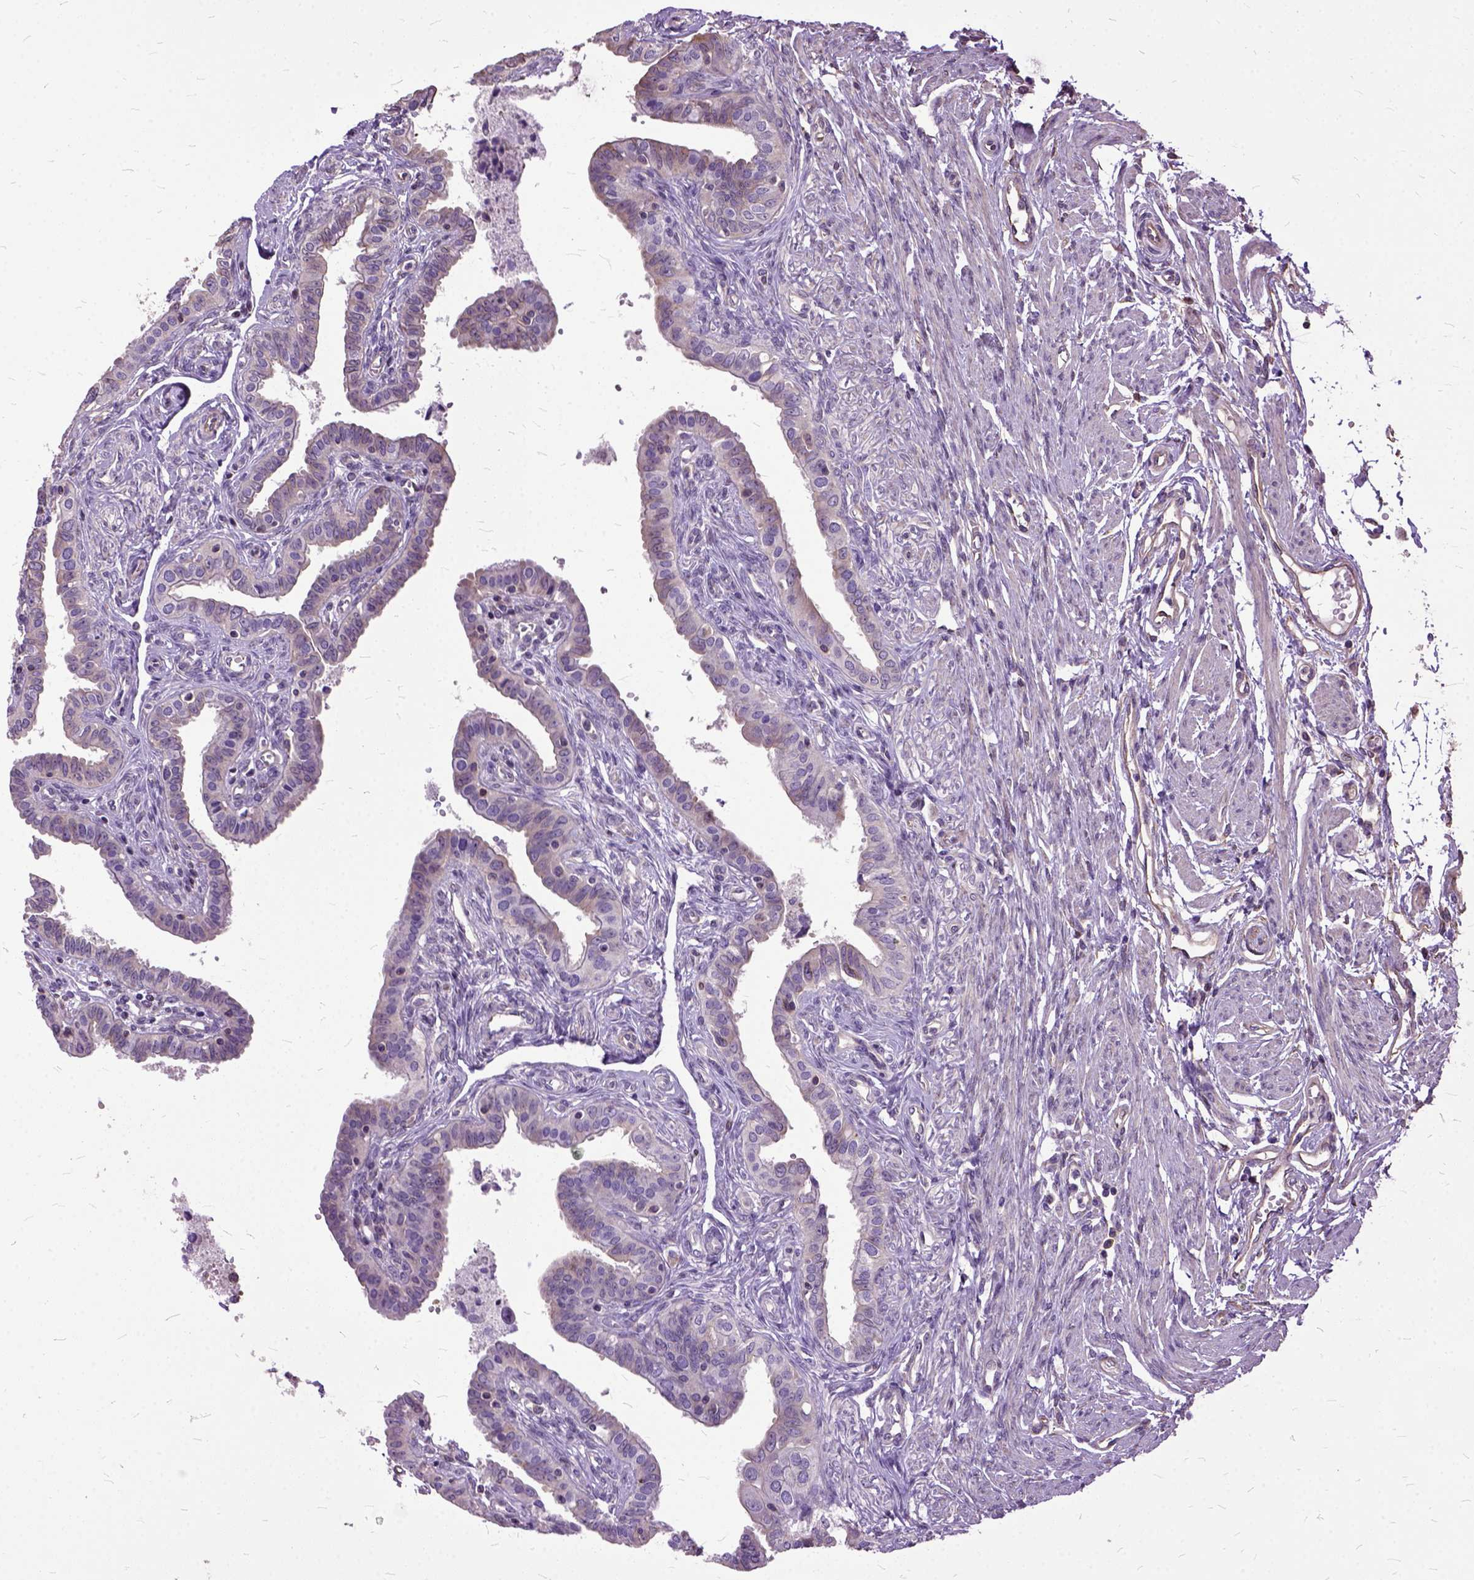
{"staining": {"intensity": "moderate", "quantity": "<25%", "location": "cytoplasmic/membranous"}, "tissue": "fallopian tube", "cell_type": "Glandular cells", "image_type": "normal", "snomed": [{"axis": "morphology", "description": "Normal tissue, NOS"}, {"axis": "morphology", "description": "Carcinoma, endometroid"}, {"axis": "topography", "description": "Fallopian tube"}, {"axis": "topography", "description": "Ovary"}], "caption": "An immunohistochemistry (IHC) micrograph of benign tissue is shown. Protein staining in brown labels moderate cytoplasmic/membranous positivity in fallopian tube within glandular cells.", "gene": "AREG", "patient": {"sex": "female", "age": 42}}